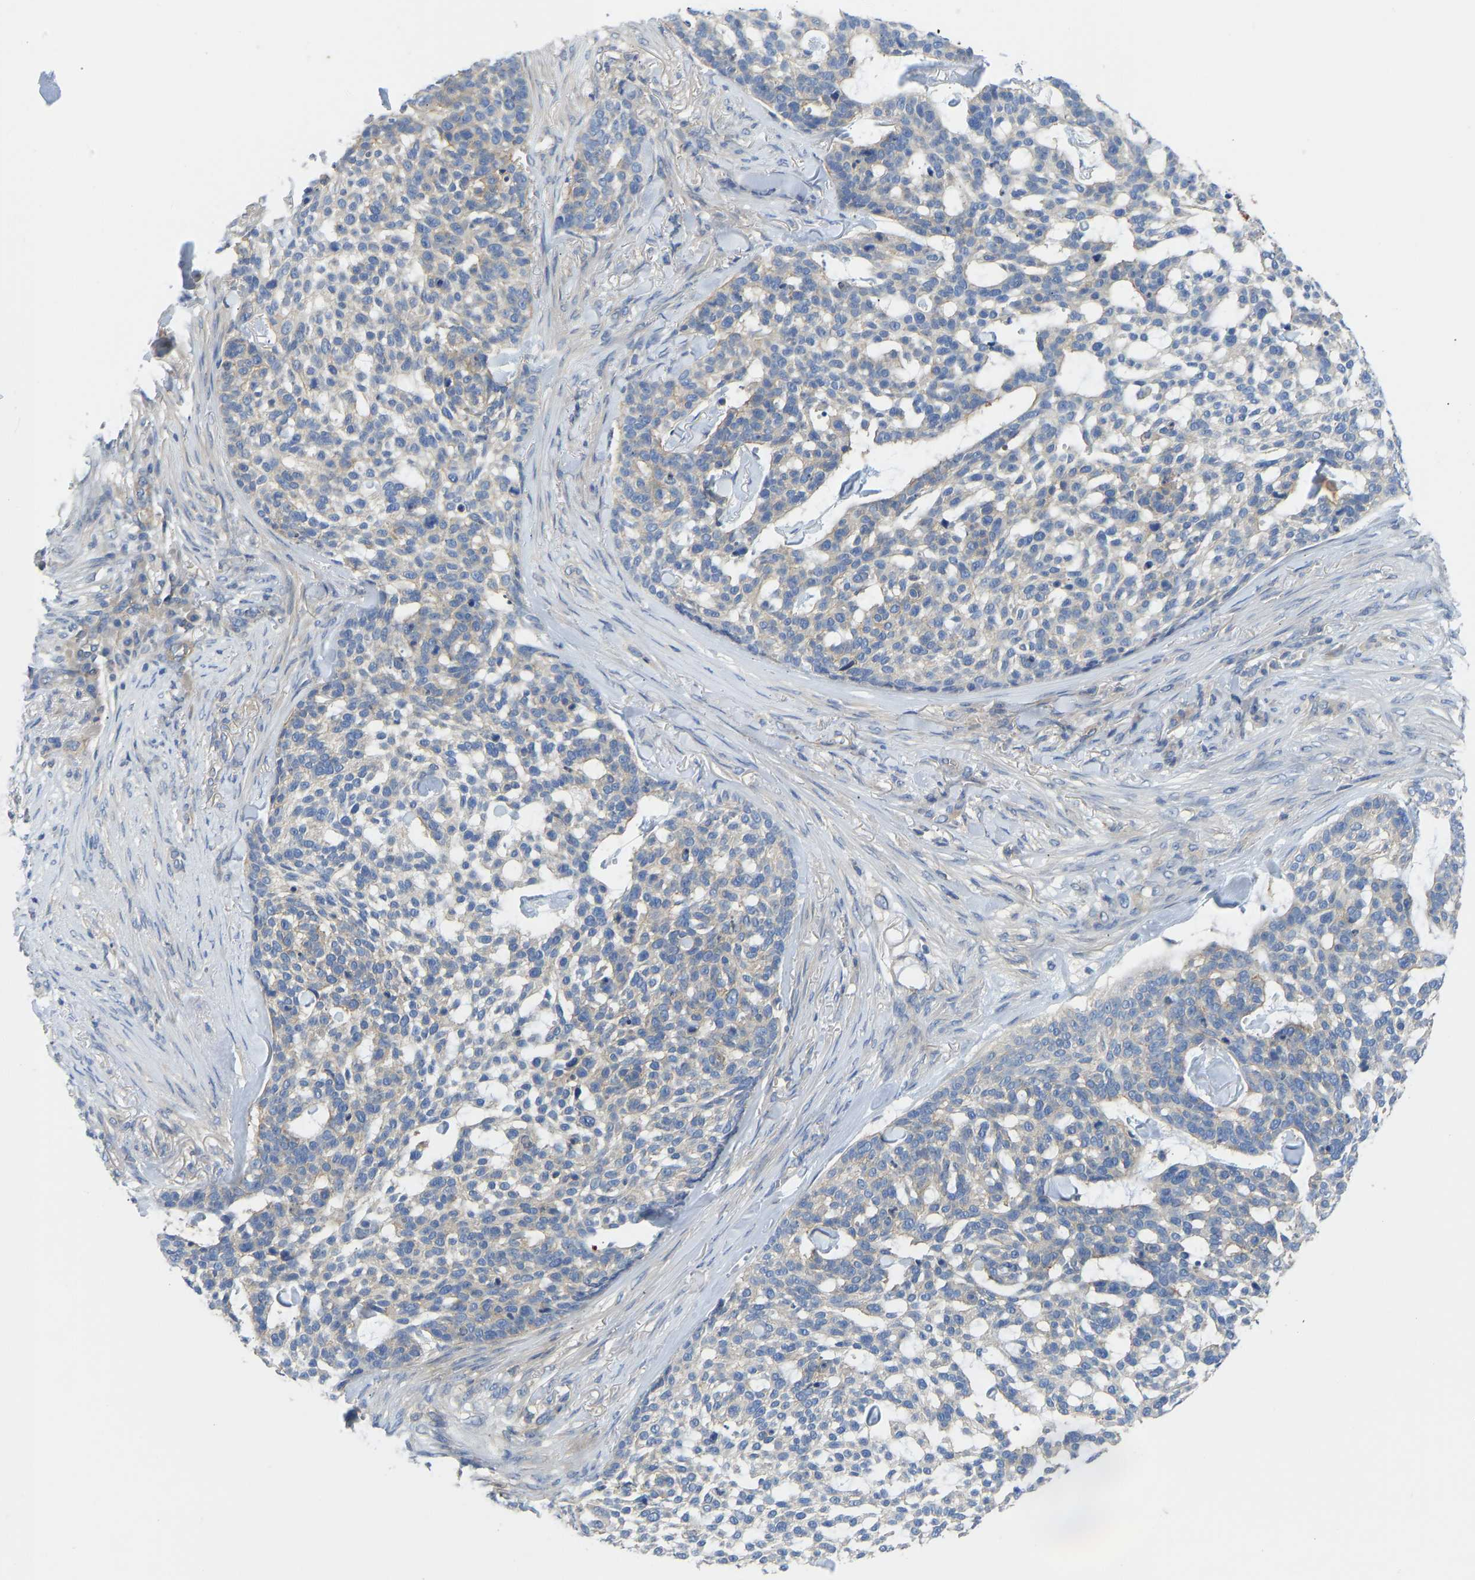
{"staining": {"intensity": "weak", "quantity": "<25%", "location": "cytoplasmic/membranous"}, "tissue": "skin cancer", "cell_type": "Tumor cells", "image_type": "cancer", "snomed": [{"axis": "morphology", "description": "Basal cell carcinoma"}, {"axis": "topography", "description": "Skin"}], "caption": "DAB (3,3'-diaminobenzidine) immunohistochemical staining of skin cancer (basal cell carcinoma) demonstrates no significant staining in tumor cells.", "gene": "PPP3CA", "patient": {"sex": "female", "age": 64}}